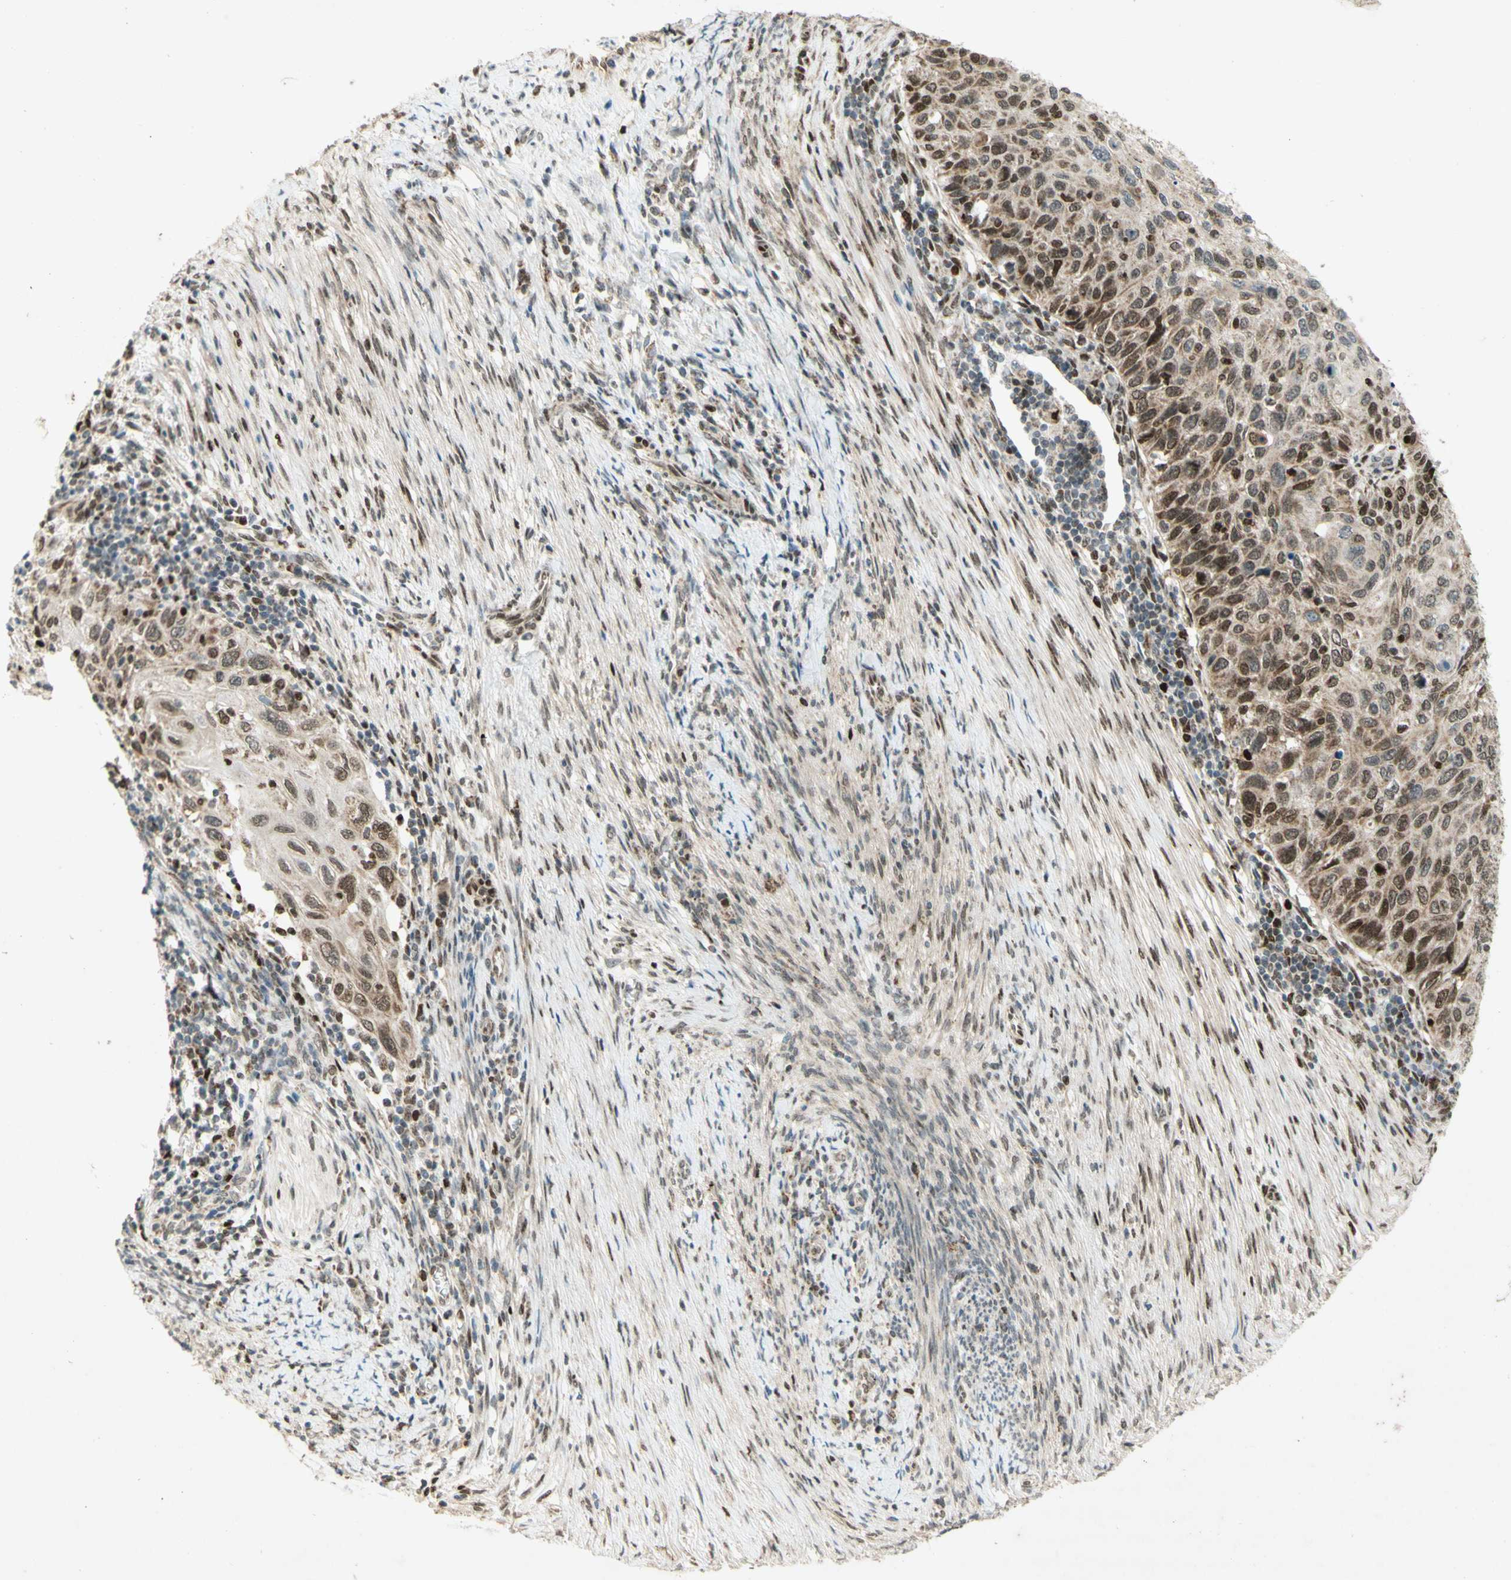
{"staining": {"intensity": "weak", "quantity": ">75%", "location": "nuclear"}, "tissue": "cervical cancer", "cell_type": "Tumor cells", "image_type": "cancer", "snomed": [{"axis": "morphology", "description": "Squamous cell carcinoma, NOS"}, {"axis": "topography", "description": "Cervix"}], "caption": "IHC photomicrograph of neoplastic tissue: squamous cell carcinoma (cervical) stained using immunohistochemistry (IHC) displays low levels of weak protein expression localized specifically in the nuclear of tumor cells, appearing as a nuclear brown color.", "gene": "DNMT3A", "patient": {"sex": "female", "age": 70}}